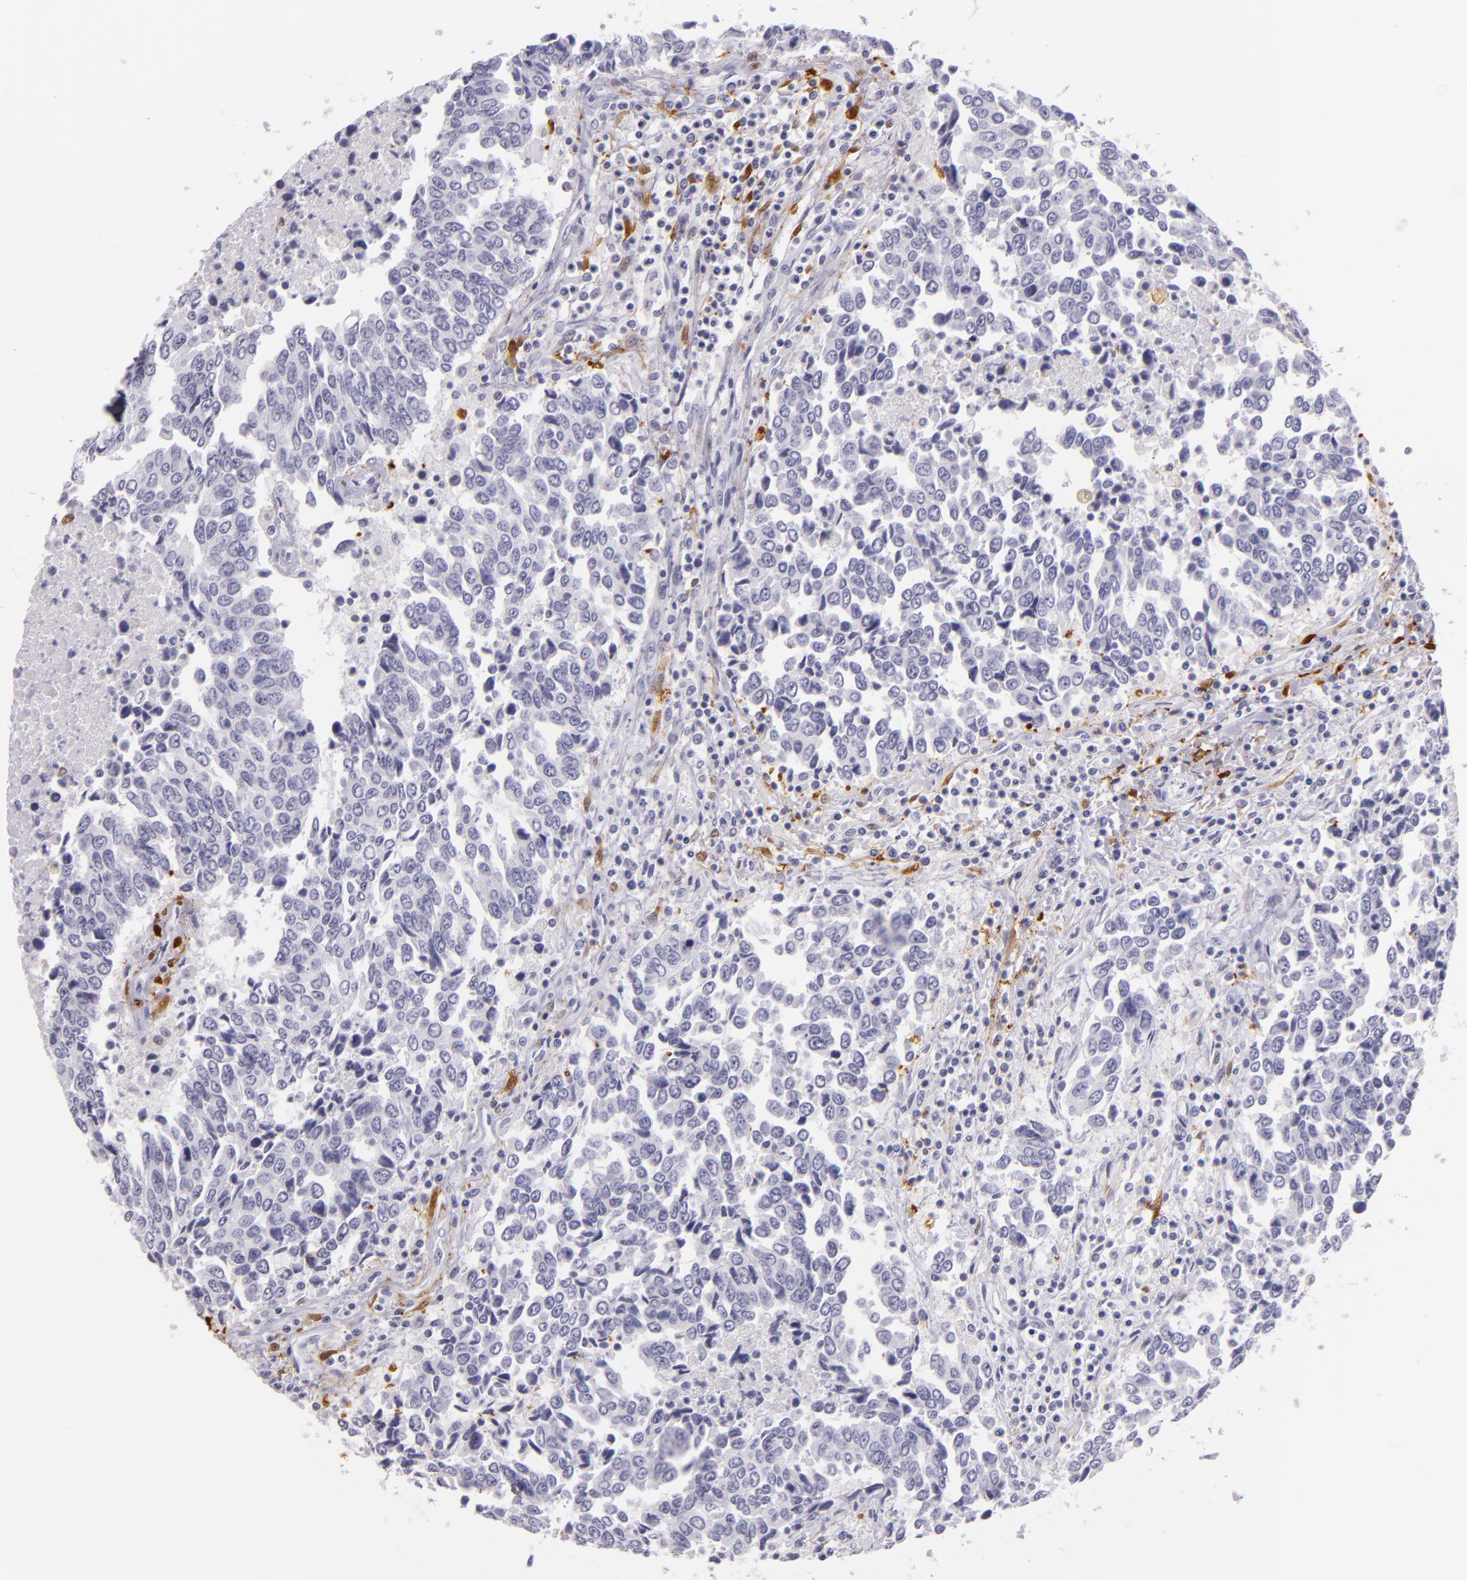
{"staining": {"intensity": "negative", "quantity": "none", "location": "none"}, "tissue": "urothelial cancer", "cell_type": "Tumor cells", "image_type": "cancer", "snomed": [{"axis": "morphology", "description": "Urothelial carcinoma, High grade"}, {"axis": "topography", "description": "Urinary bladder"}], "caption": "This is an immunohistochemistry (IHC) histopathology image of human urothelial cancer. There is no positivity in tumor cells.", "gene": "MT1A", "patient": {"sex": "male", "age": 86}}